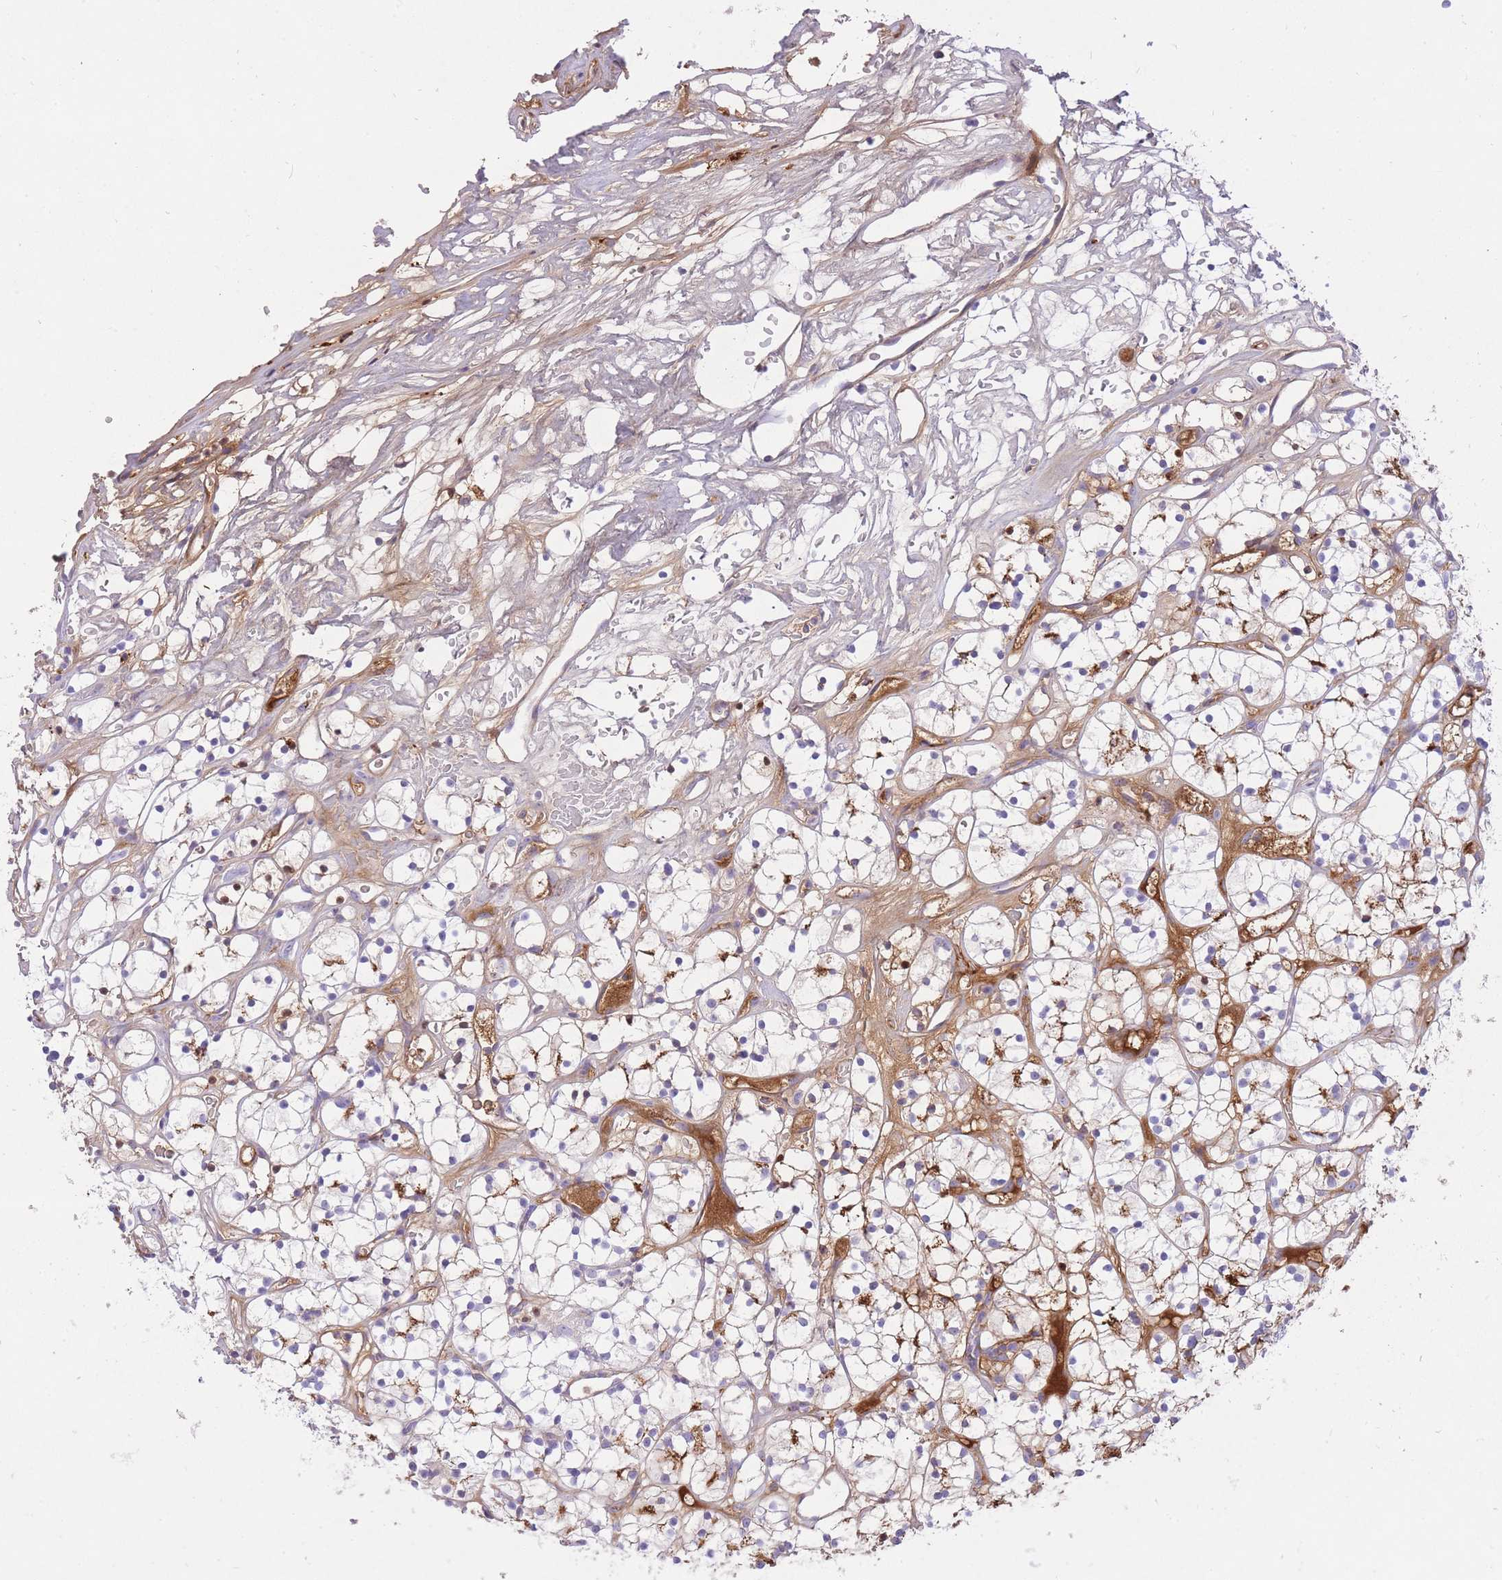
{"staining": {"intensity": "moderate", "quantity": "25%-75%", "location": "cytoplasmic/membranous"}, "tissue": "renal cancer", "cell_type": "Tumor cells", "image_type": "cancer", "snomed": [{"axis": "morphology", "description": "Adenocarcinoma, NOS"}, {"axis": "topography", "description": "Kidney"}], "caption": "About 25%-75% of tumor cells in renal cancer (adenocarcinoma) display moderate cytoplasmic/membranous protein expression as visualized by brown immunohistochemical staining.", "gene": "HRG", "patient": {"sex": "female", "age": 64}}